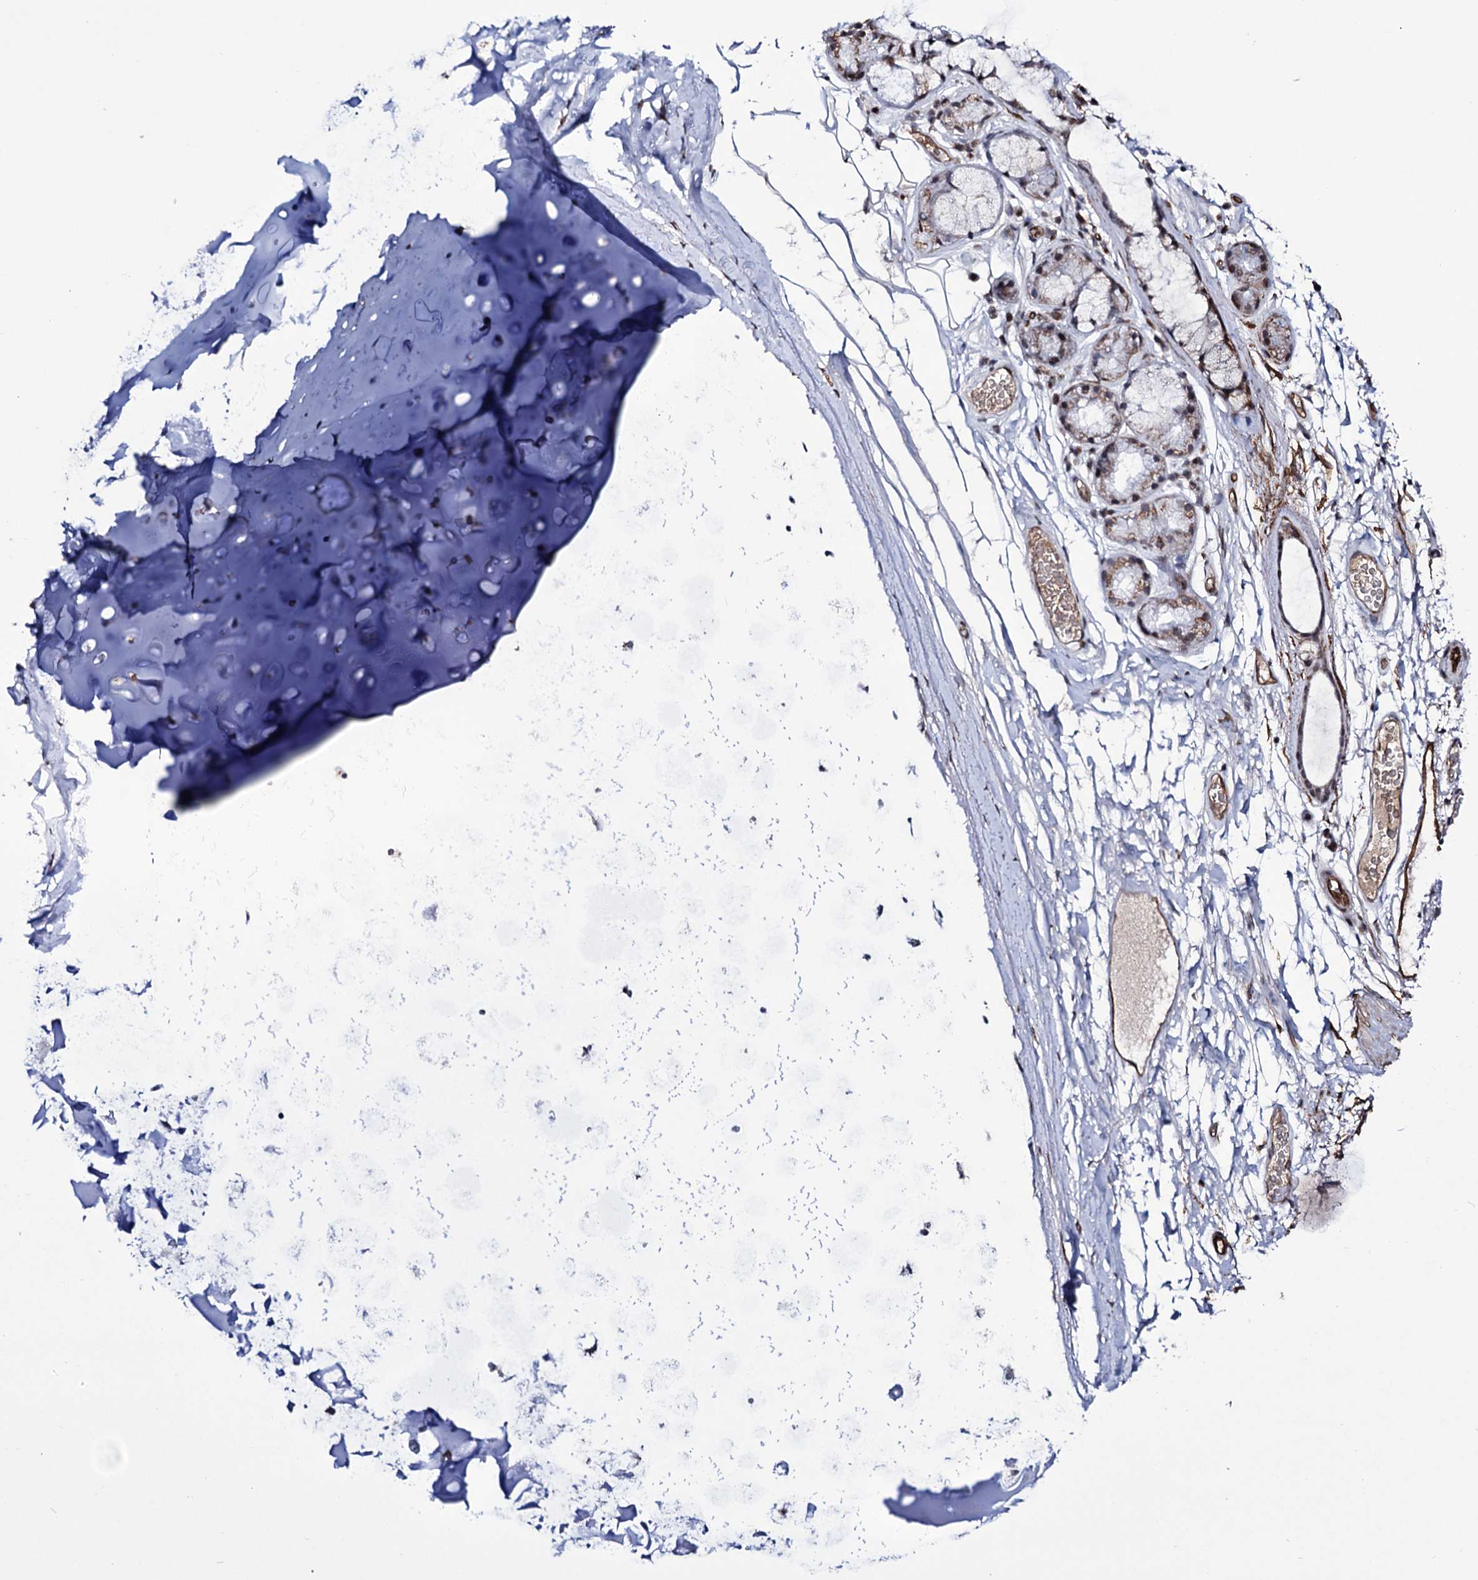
{"staining": {"intensity": "moderate", "quantity": "<25%", "location": "cytoplasmic/membranous,nuclear"}, "tissue": "bronchus", "cell_type": "Respiratory epithelial cells", "image_type": "normal", "snomed": [{"axis": "morphology", "description": "Normal tissue, NOS"}, {"axis": "topography", "description": "Cartilage tissue"}], "caption": "Protein staining of unremarkable bronchus reveals moderate cytoplasmic/membranous,nuclear positivity in about <25% of respiratory epithelial cells.", "gene": "ZC3H12C", "patient": {"sex": "male", "age": 63}}